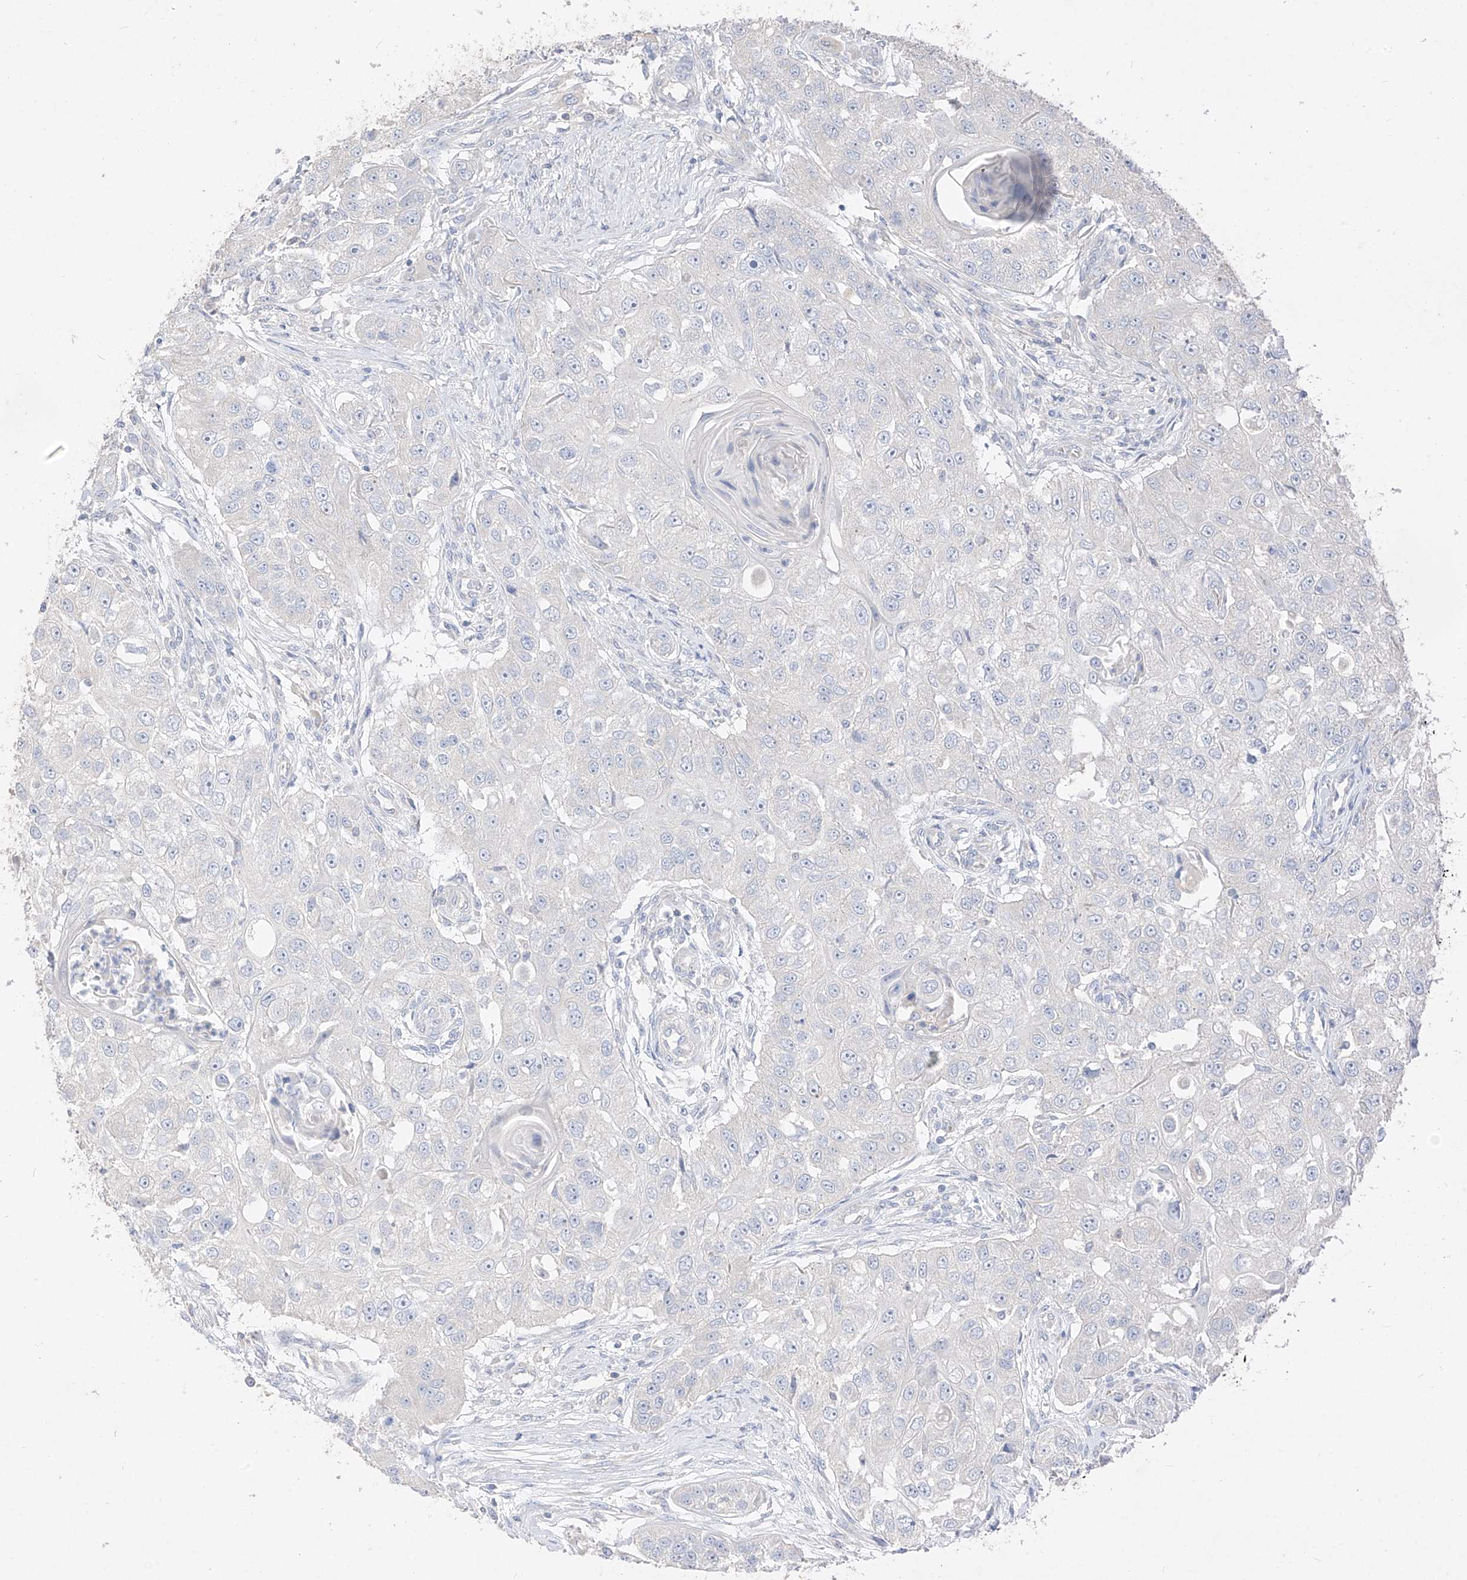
{"staining": {"intensity": "negative", "quantity": "none", "location": "none"}, "tissue": "head and neck cancer", "cell_type": "Tumor cells", "image_type": "cancer", "snomed": [{"axis": "morphology", "description": "Normal tissue, NOS"}, {"axis": "morphology", "description": "Squamous cell carcinoma, NOS"}, {"axis": "topography", "description": "Skeletal muscle"}, {"axis": "topography", "description": "Head-Neck"}], "caption": "A high-resolution photomicrograph shows IHC staining of head and neck squamous cell carcinoma, which demonstrates no significant staining in tumor cells.", "gene": "ZZEF1", "patient": {"sex": "male", "age": 51}}